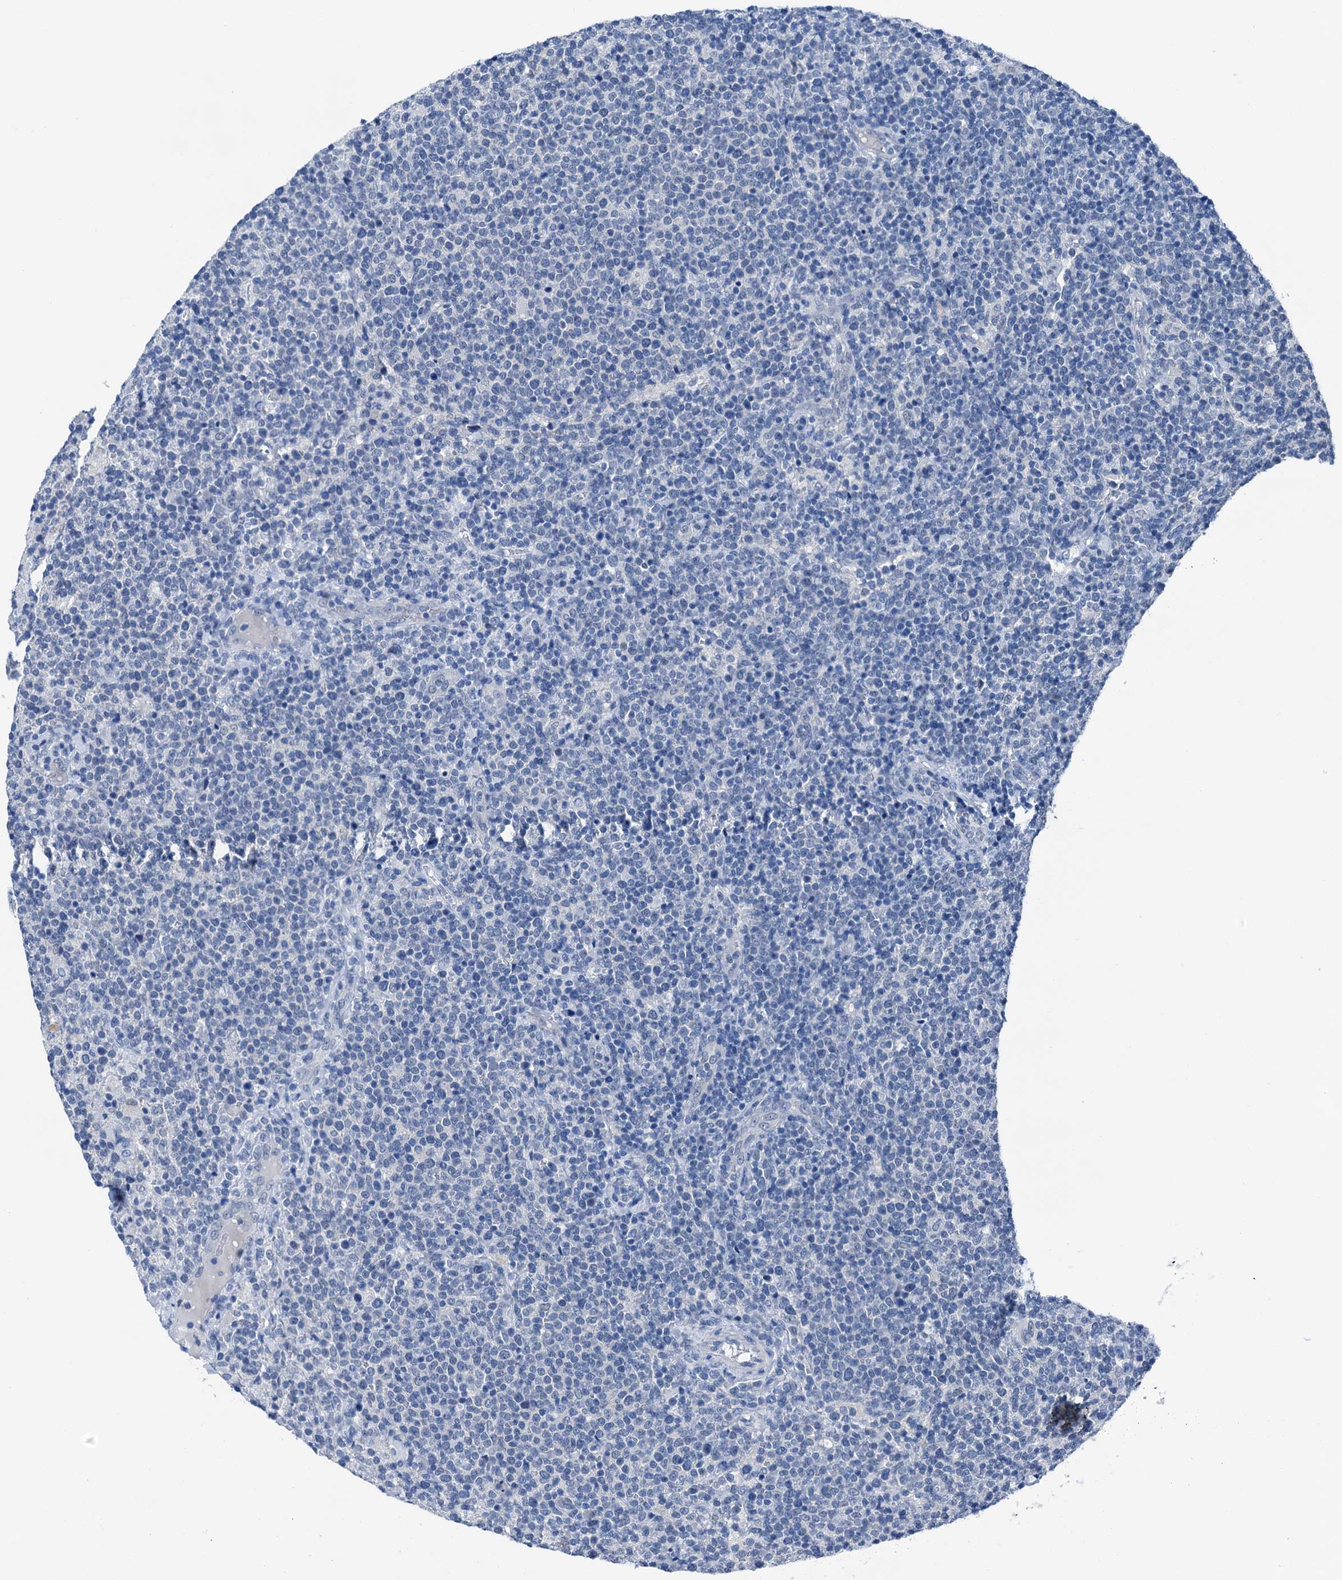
{"staining": {"intensity": "negative", "quantity": "none", "location": "none"}, "tissue": "lymphoma", "cell_type": "Tumor cells", "image_type": "cancer", "snomed": [{"axis": "morphology", "description": "Malignant lymphoma, non-Hodgkin's type, High grade"}, {"axis": "topography", "description": "Lymph node"}], "caption": "The micrograph exhibits no significant expression in tumor cells of malignant lymphoma, non-Hodgkin's type (high-grade). Nuclei are stained in blue.", "gene": "CBLN3", "patient": {"sex": "male", "age": 61}}